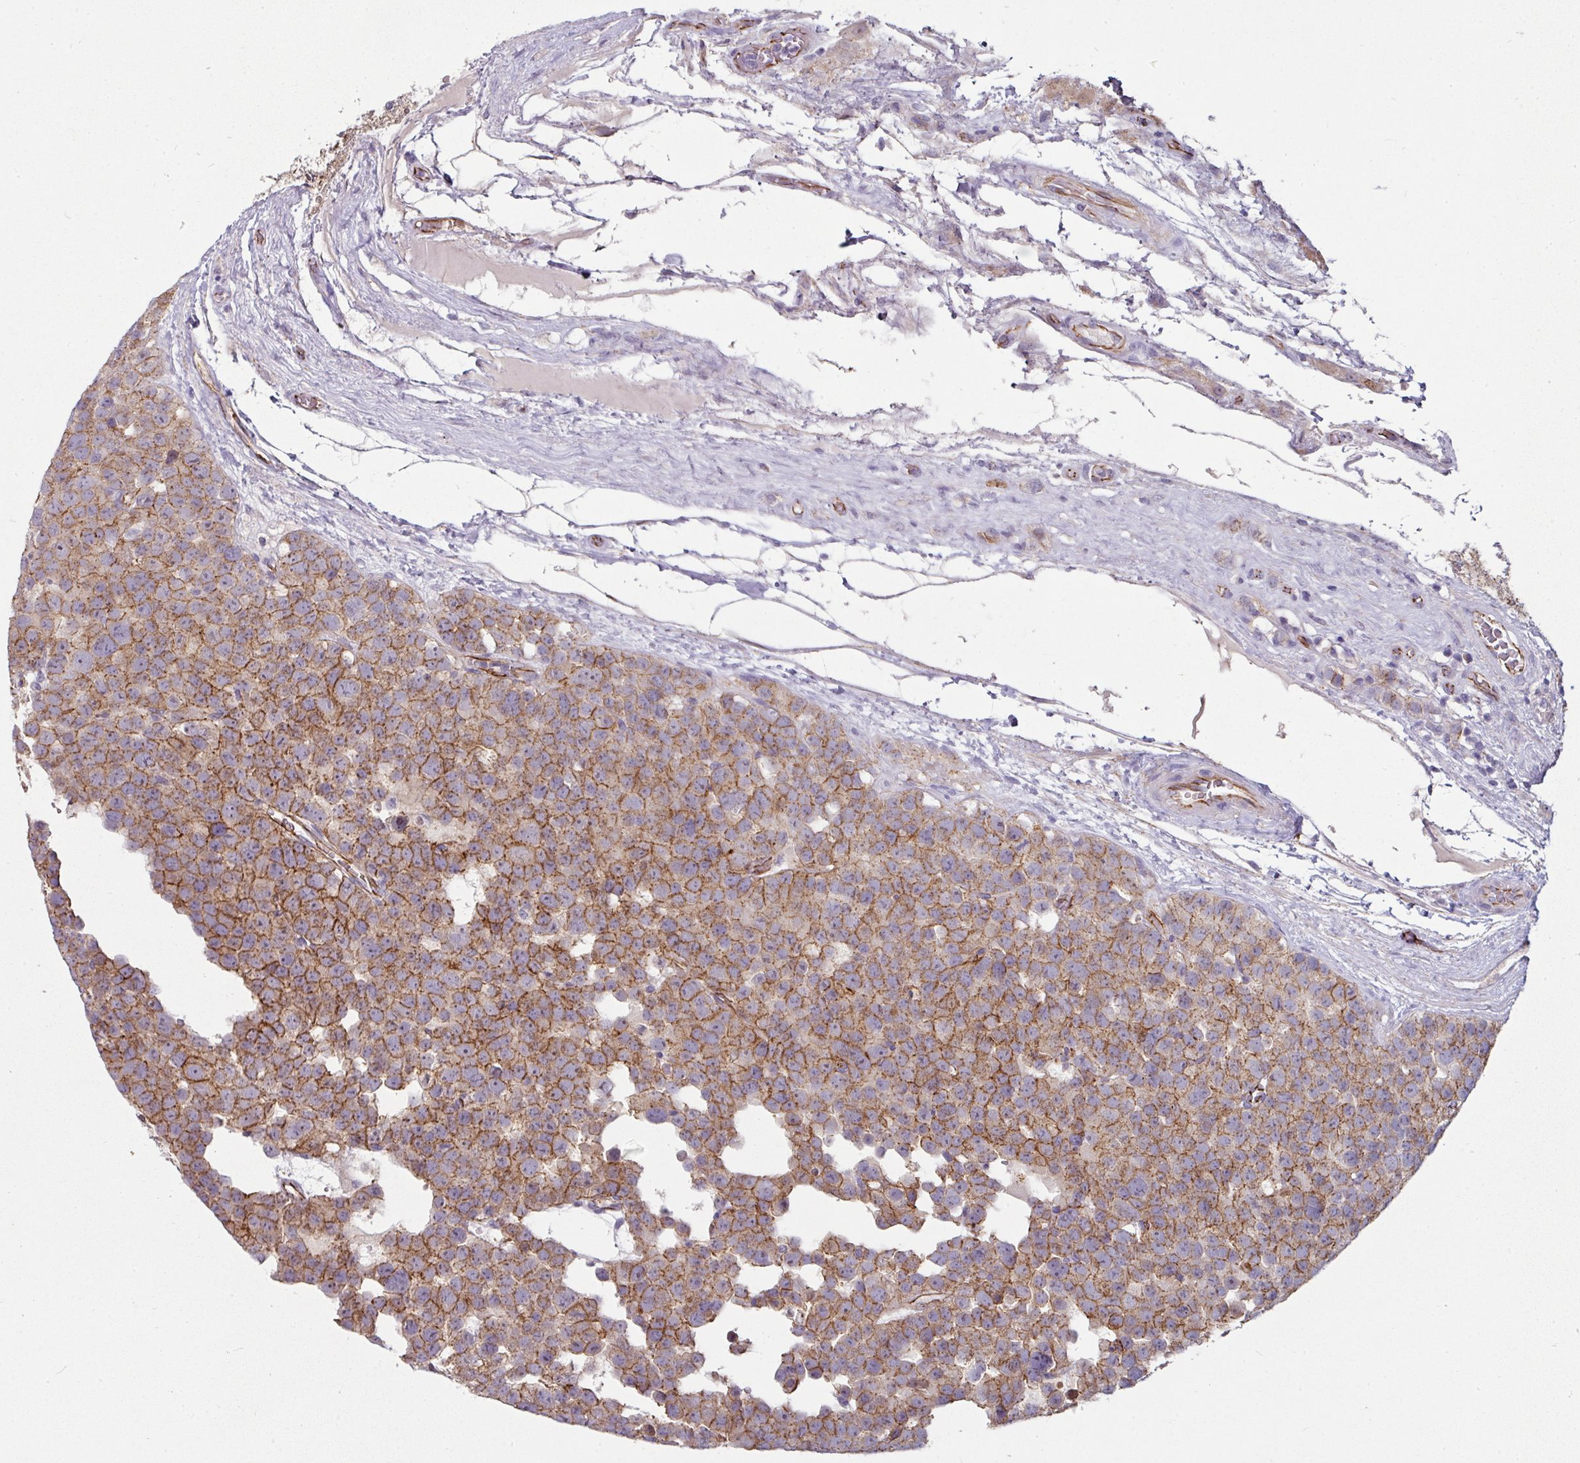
{"staining": {"intensity": "moderate", "quantity": ">75%", "location": "cytoplasmic/membranous"}, "tissue": "testis cancer", "cell_type": "Tumor cells", "image_type": "cancer", "snomed": [{"axis": "morphology", "description": "Seminoma, NOS"}, {"axis": "topography", "description": "Testis"}], "caption": "Immunohistochemical staining of testis cancer (seminoma) exhibits moderate cytoplasmic/membranous protein staining in approximately >75% of tumor cells. (Brightfield microscopy of DAB IHC at high magnification).", "gene": "JUP", "patient": {"sex": "male", "age": 71}}